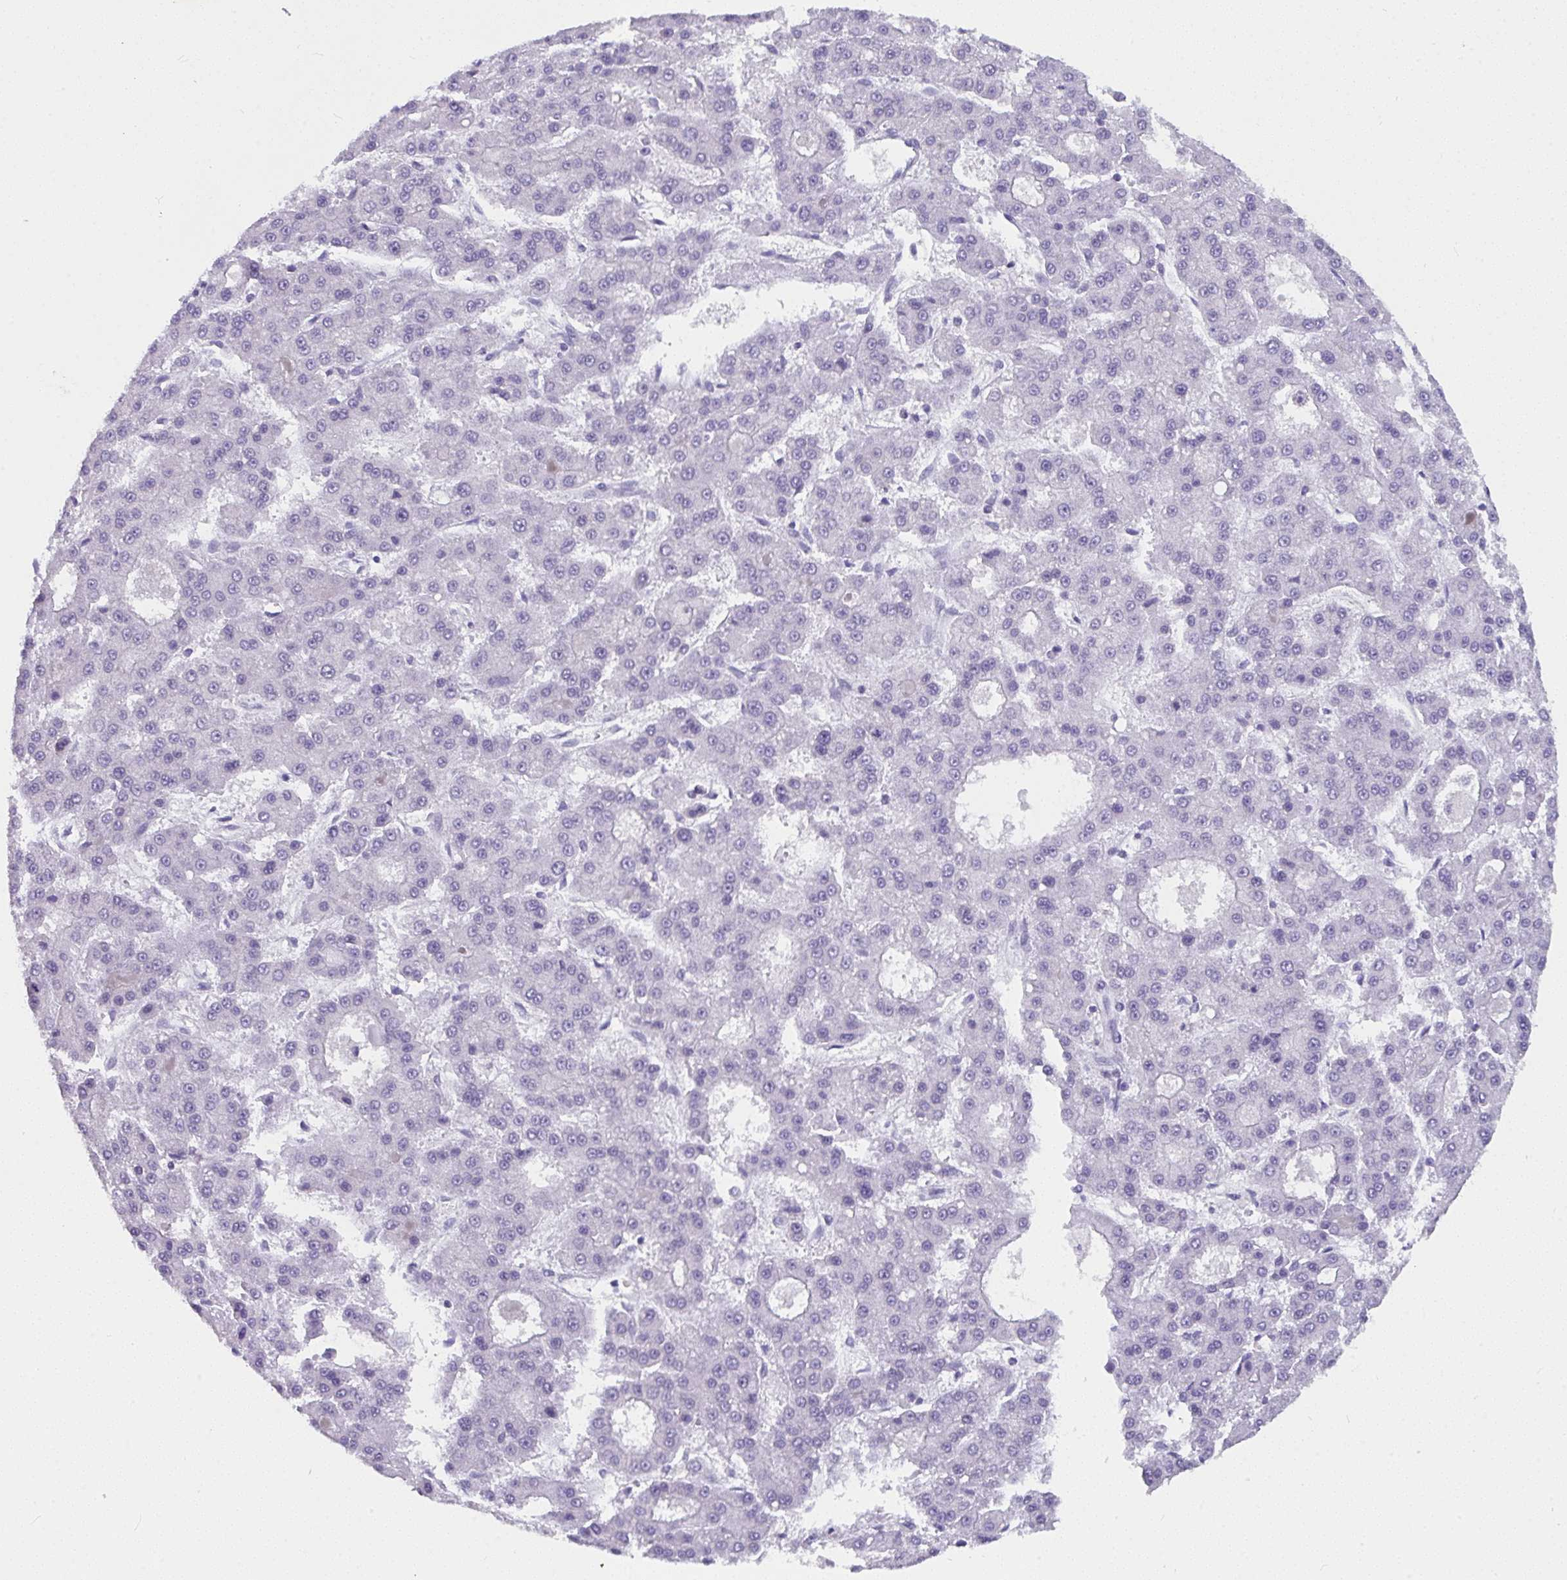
{"staining": {"intensity": "negative", "quantity": "none", "location": "none"}, "tissue": "liver cancer", "cell_type": "Tumor cells", "image_type": "cancer", "snomed": [{"axis": "morphology", "description": "Carcinoma, Hepatocellular, NOS"}, {"axis": "topography", "description": "Liver"}], "caption": "DAB immunohistochemical staining of liver hepatocellular carcinoma exhibits no significant staining in tumor cells.", "gene": "CDK13", "patient": {"sex": "male", "age": 70}}